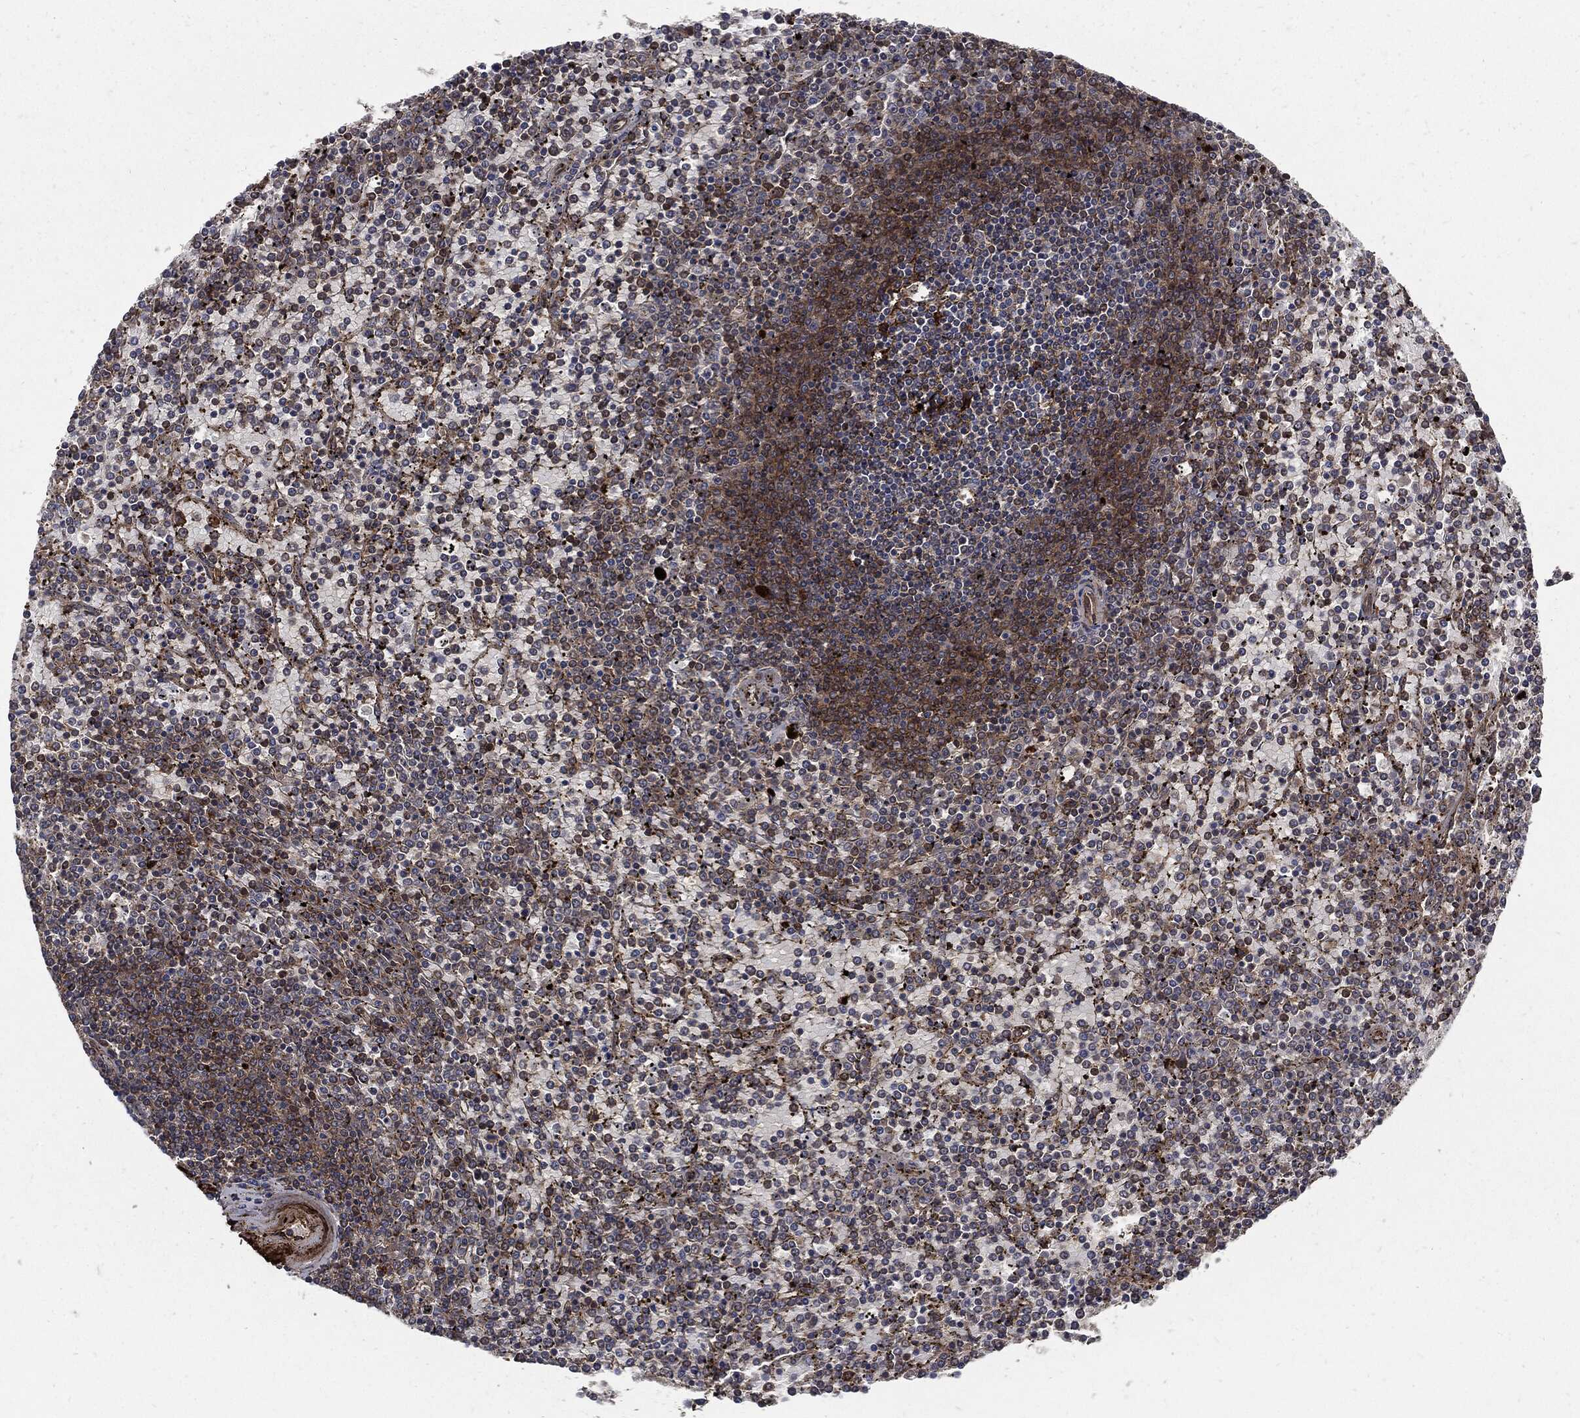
{"staining": {"intensity": "moderate", "quantity": "<25%", "location": "cytoplasmic/membranous"}, "tissue": "lymphoma", "cell_type": "Tumor cells", "image_type": "cancer", "snomed": [{"axis": "morphology", "description": "Malignant lymphoma, non-Hodgkin's type, Low grade"}, {"axis": "topography", "description": "Spleen"}], "caption": "The micrograph reveals staining of low-grade malignant lymphoma, non-Hodgkin's type, revealing moderate cytoplasmic/membranous protein staining (brown color) within tumor cells.", "gene": "CLU", "patient": {"sex": "female", "age": 77}}